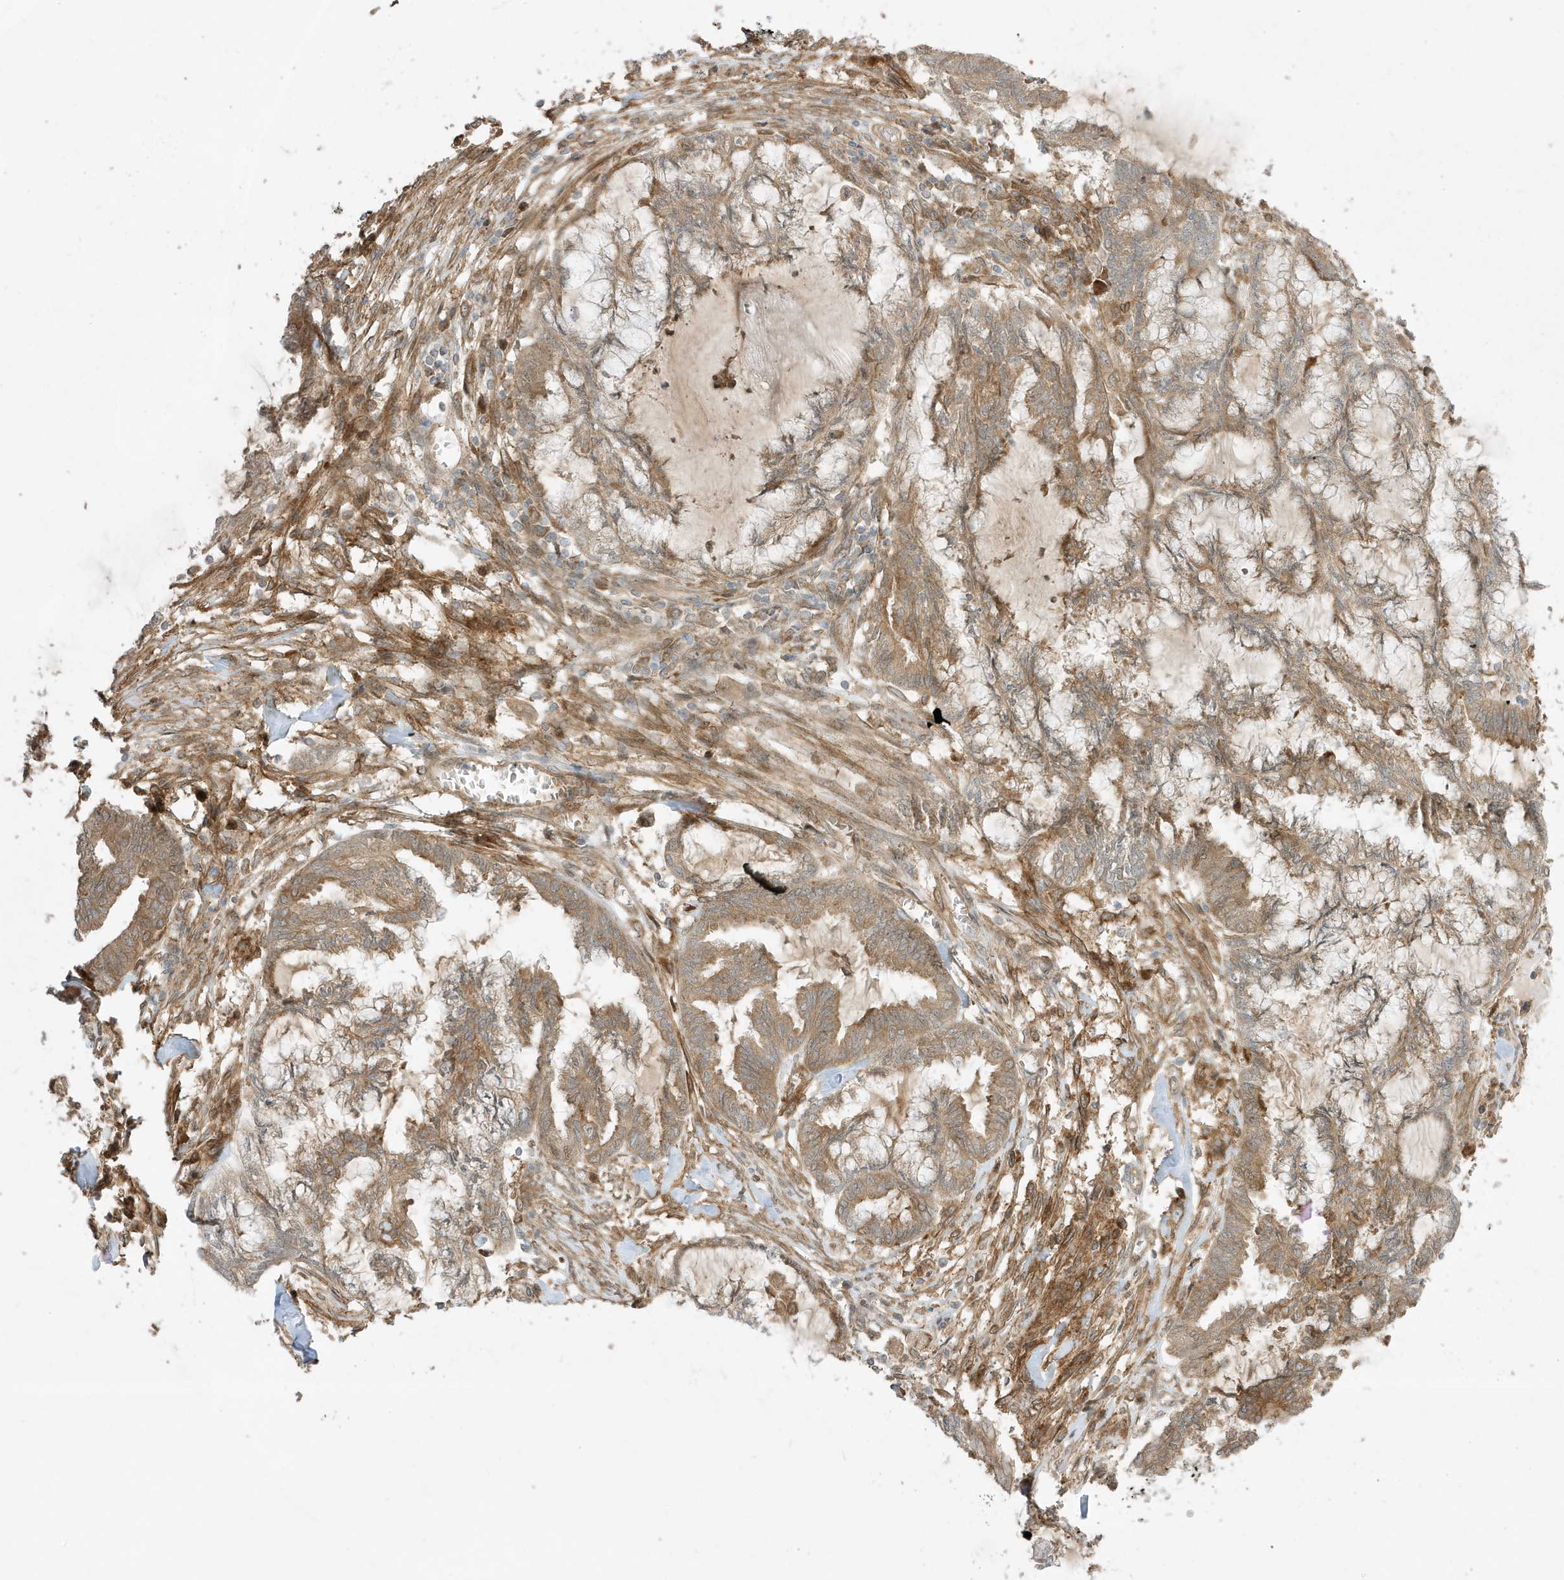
{"staining": {"intensity": "moderate", "quantity": ">75%", "location": "cytoplasmic/membranous"}, "tissue": "endometrial cancer", "cell_type": "Tumor cells", "image_type": "cancer", "snomed": [{"axis": "morphology", "description": "Adenocarcinoma, NOS"}, {"axis": "topography", "description": "Endometrium"}], "caption": "A medium amount of moderate cytoplasmic/membranous positivity is seen in about >75% of tumor cells in endometrial adenocarcinoma tissue. The protein of interest is shown in brown color, while the nuclei are stained blue.", "gene": "SCARF2", "patient": {"sex": "female", "age": 86}}